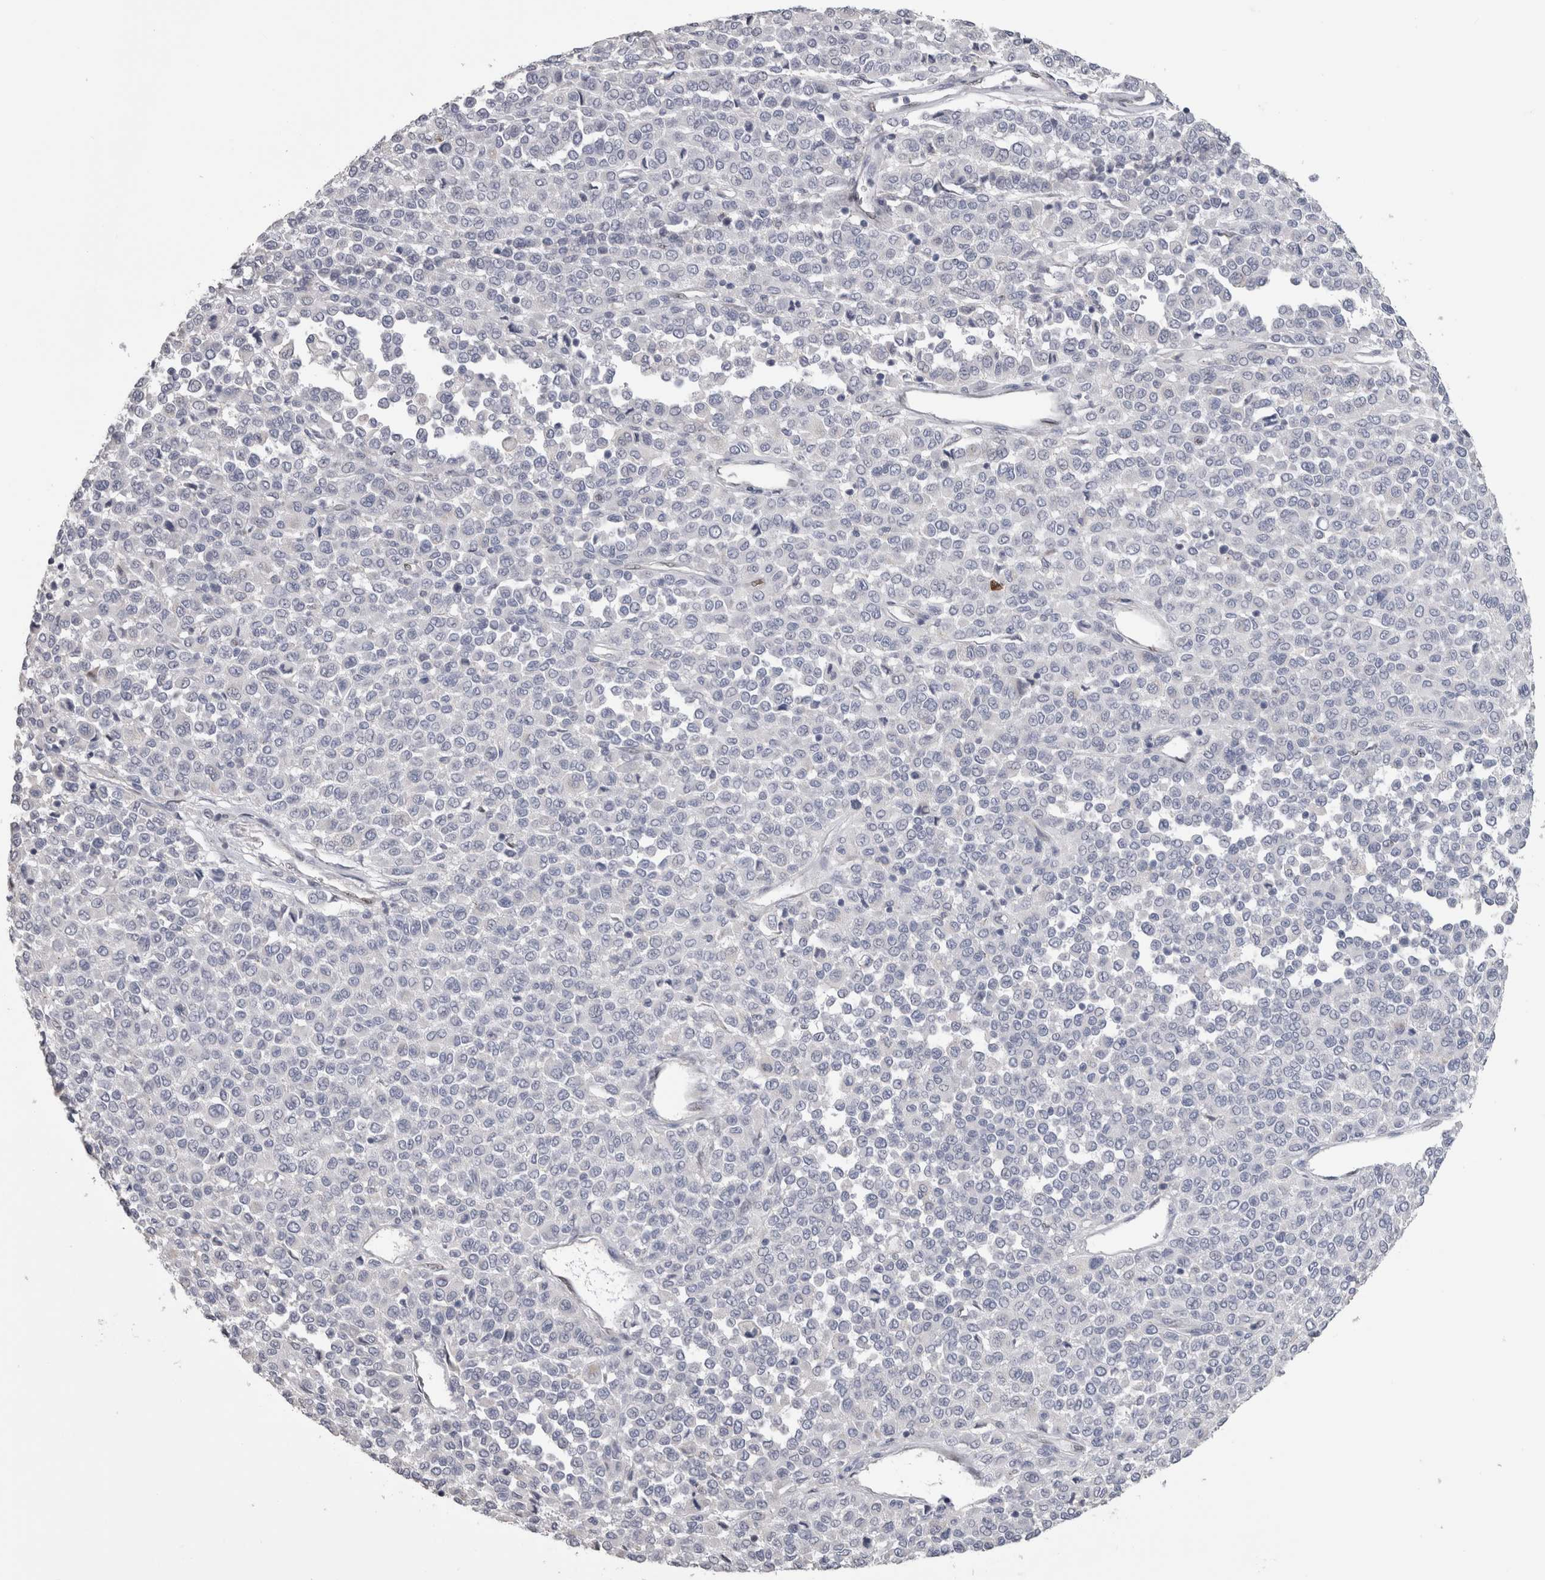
{"staining": {"intensity": "negative", "quantity": "none", "location": "none"}, "tissue": "melanoma", "cell_type": "Tumor cells", "image_type": "cancer", "snomed": [{"axis": "morphology", "description": "Malignant melanoma, Metastatic site"}, {"axis": "topography", "description": "Pancreas"}], "caption": "Immunohistochemical staining of human melanoma reveals no significant positivity in tumor cells.", "gene": "IL33", "patient": {"sex": "female", "age": 30}}